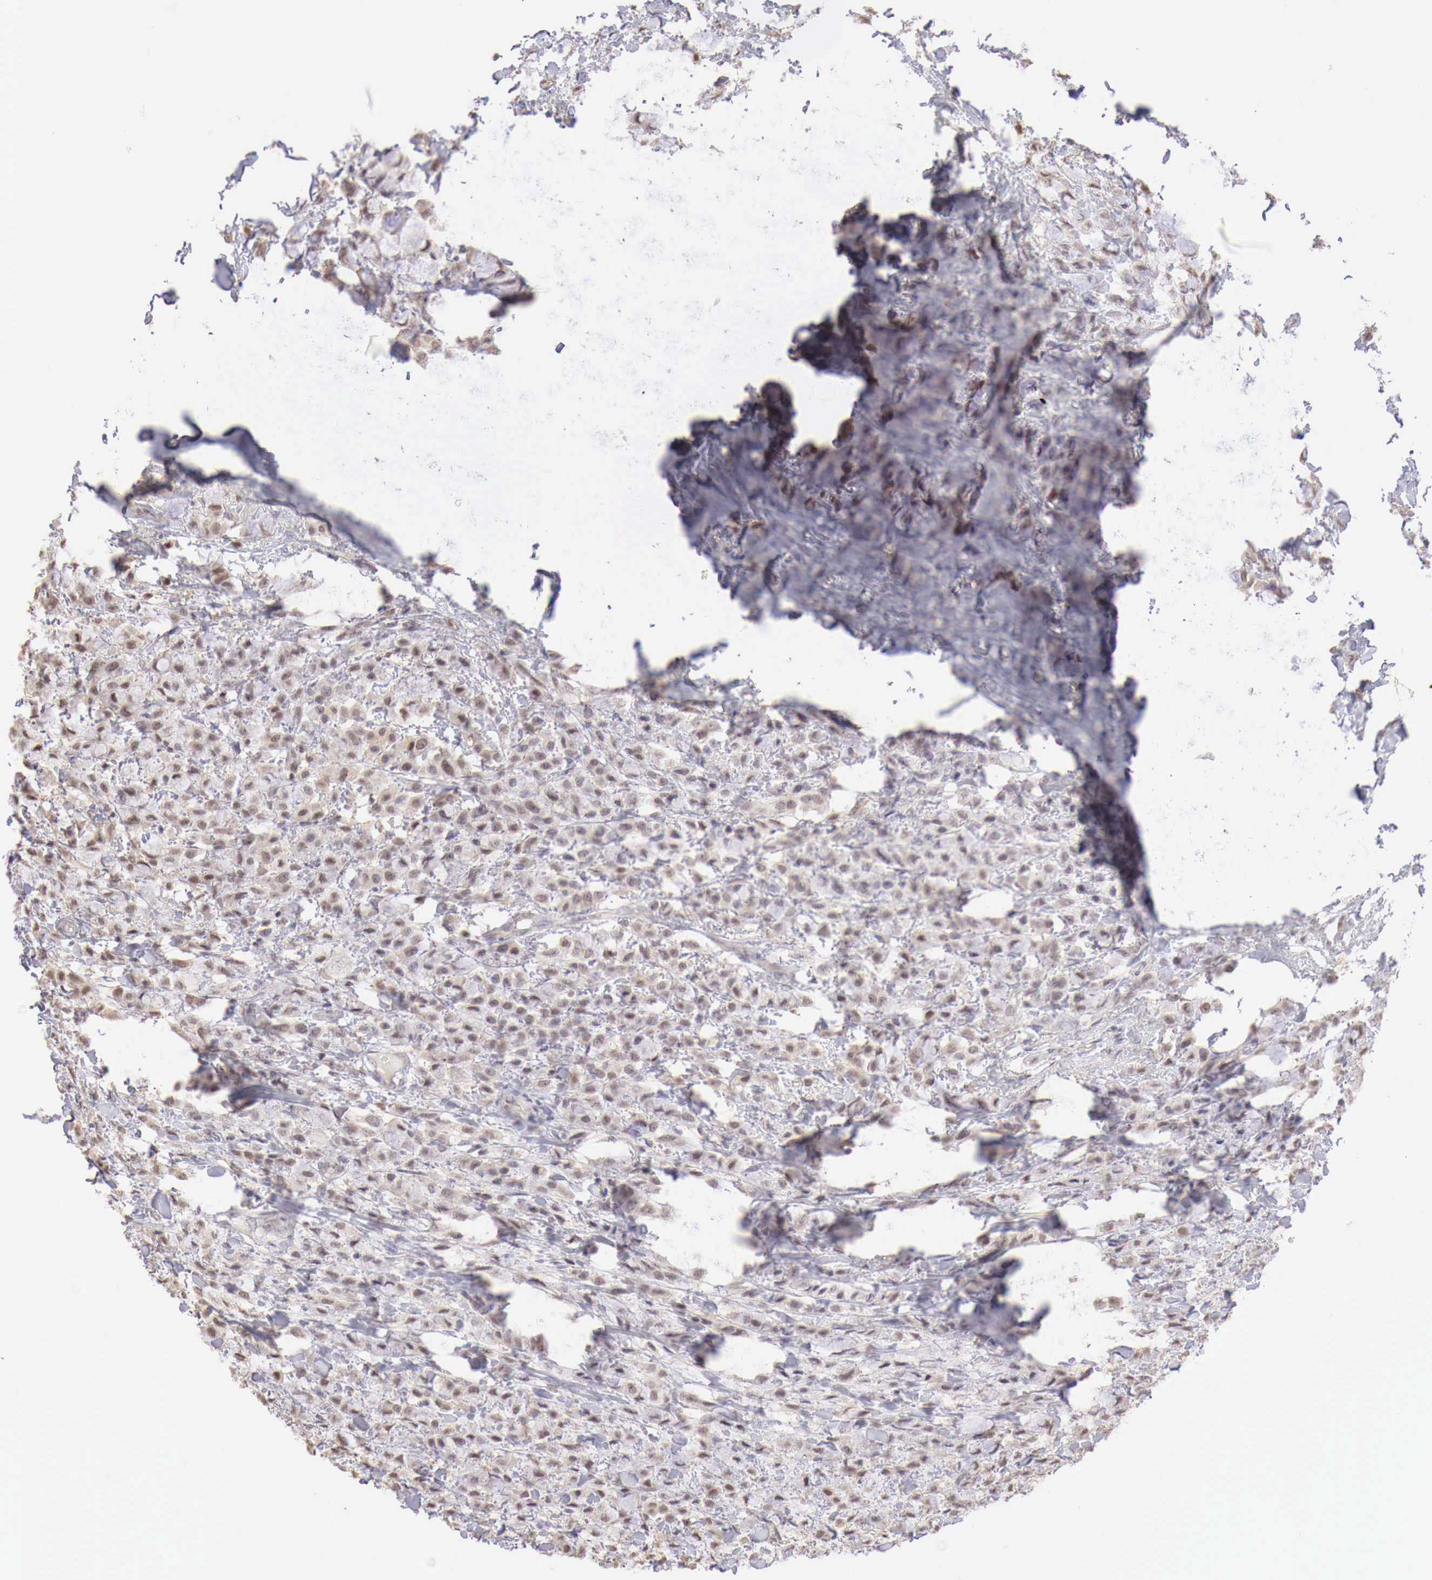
{"staining": {"intensity": "moderate", "quantity": "25%-75%", "location": "cytoplasmic/membranous,nuclear"}, "tissue": "breast cancer", "cell_type": "Tumor cells", "image_type": "cancer", "snomed": [{"axis": "morphology", "description": "Lobular carcinoma"}, {"axis": "topography", "description": "Breast"}], "caption": "High-magnification brightfield microscopy of lobular carcinoma (breast) stained with DAB (3,3'-diaminobenzidine) (brown) and counterstained with hematoxylin (blue). tumor cells exhibit moderate cytoplasmic/membranous and nuclear expression is seen in about25%-75% of cells.", "gene": "UBA1", "patient": {"sex": "female", "age": 85}}